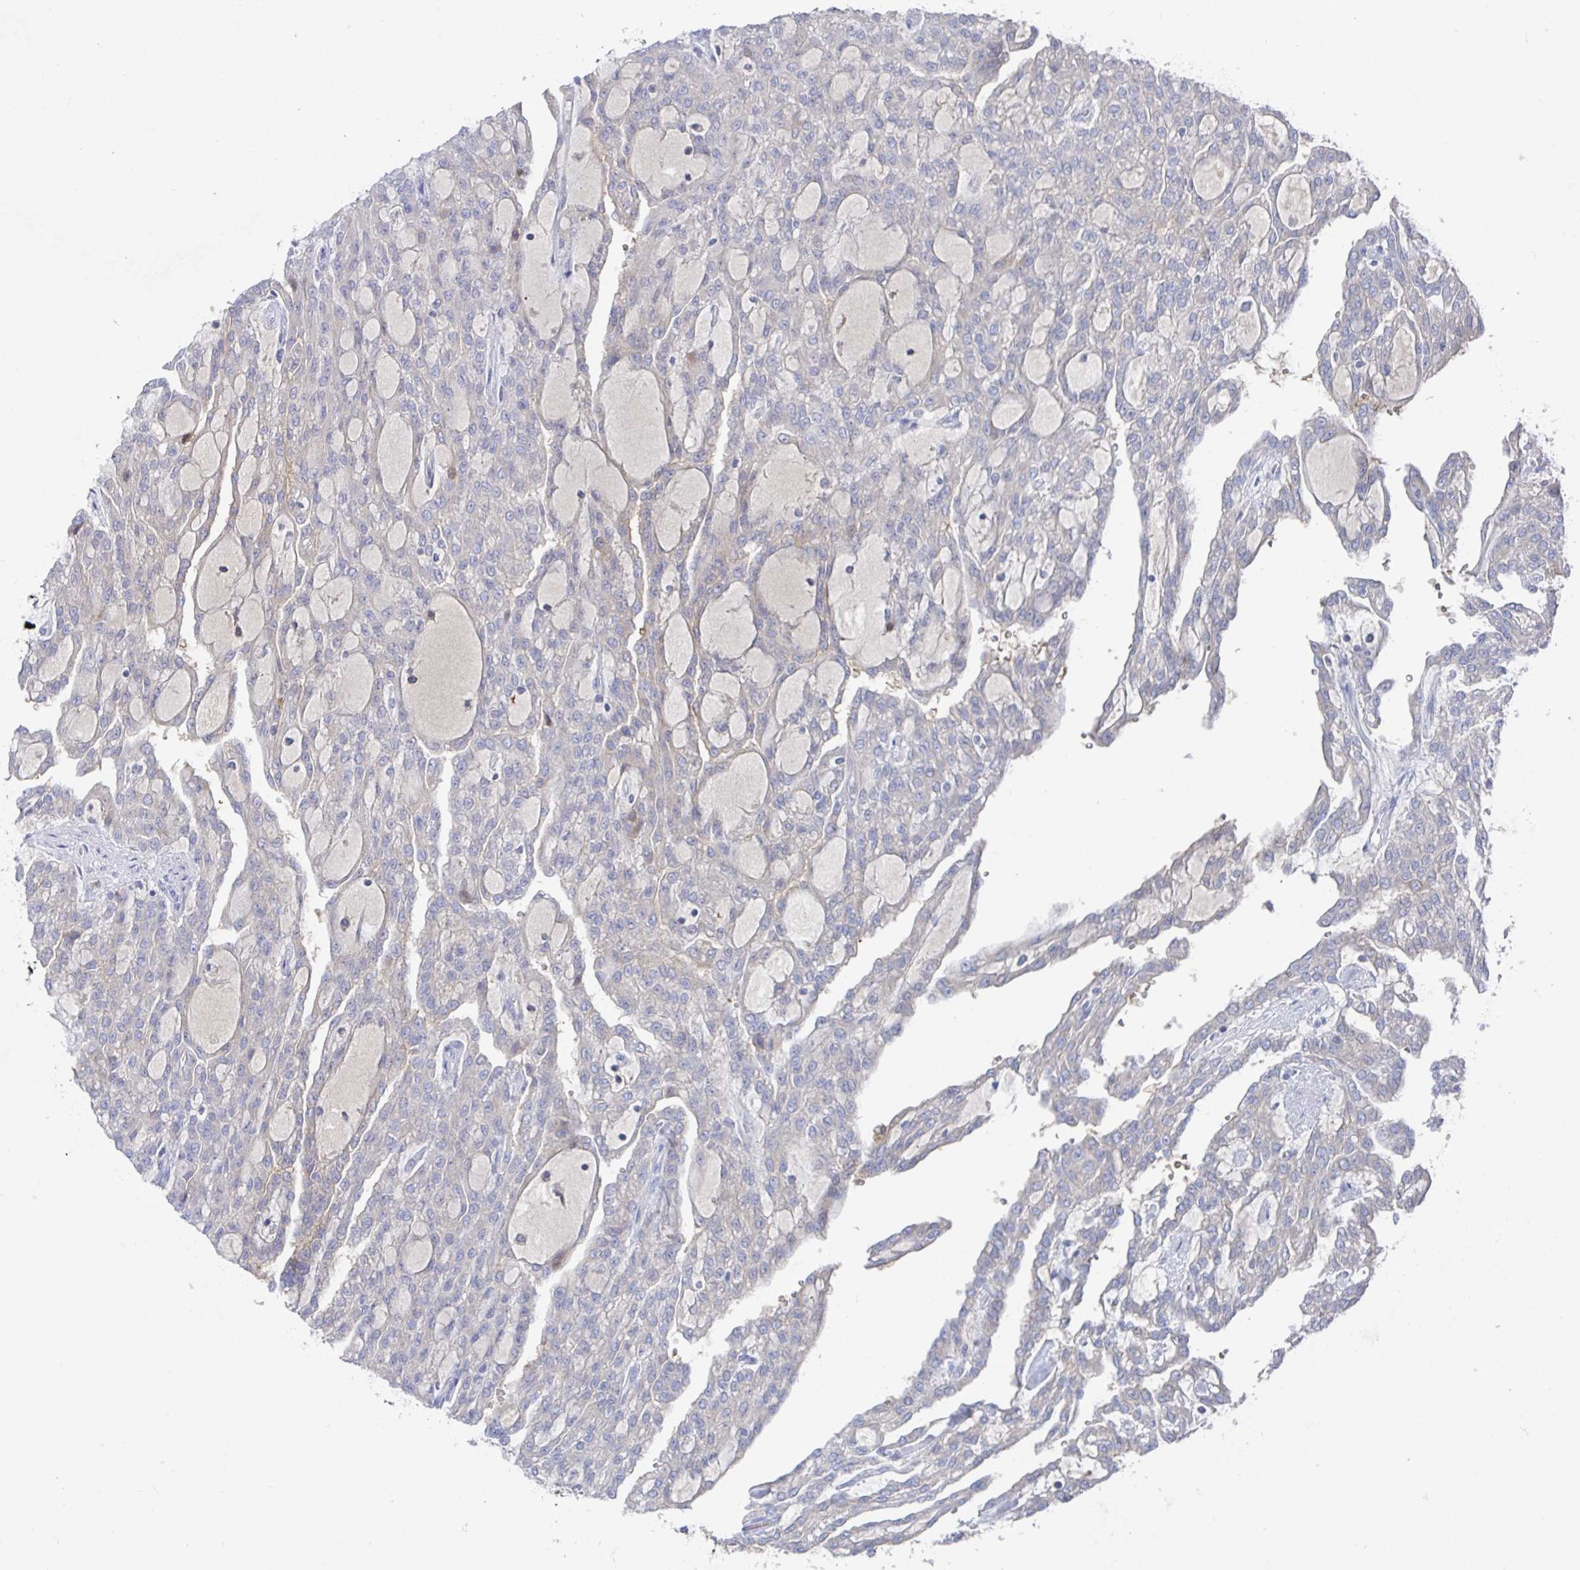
{"staining": {"intensity": "negative", "quantity": "none", "location": "none"}, "tissue": "renal cancer", "cell_type": "Tumor cells", "image_type": "cancer", "snomed": [{"axis": "morphology", "description": "Adenocarcinoma, NOS"}, {"axis": "topography", "description": "Kidney"}], "caption": "This is a micrograph of IHC staining of renal adenocarcinoma, which shows no staining in tumor cells.", "gene": "GPR148", "patient": {"sex": "male", "age": 63}}